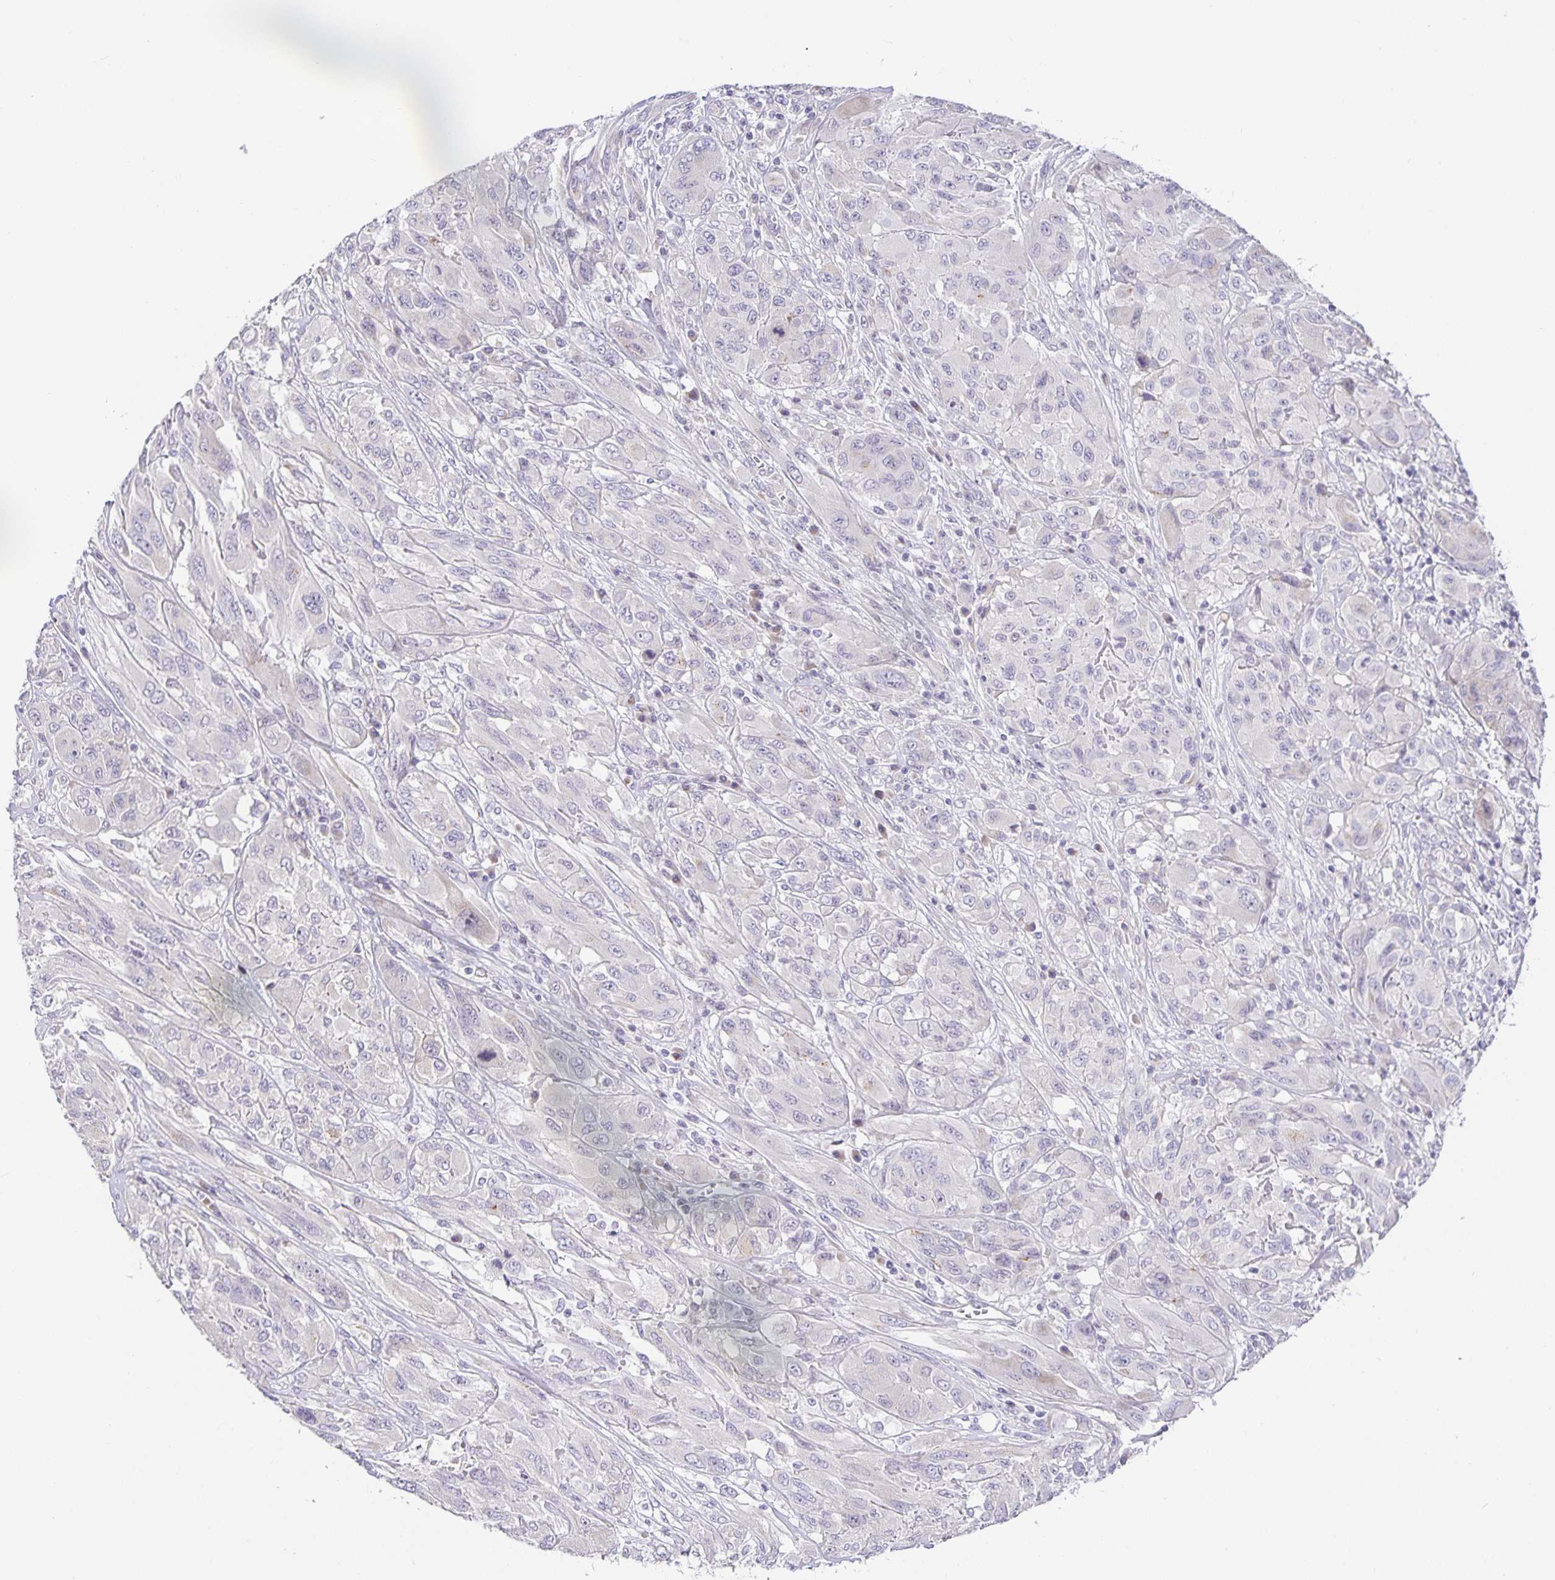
{"staining": {"intensity": "negative", "quantity": "none", "location": "none"}, "tissue": "melanoma", "cell_type": "Tumor cells", "image_type": "cancer", "snomed": [{"axis": "morphology", "description": "Malignant melanoma, NOS"}, {"axis": "topography", "description": "Skin"}], "caption": "High magnification brightfield microscopy of malignant melanoma stained with DAB (brown) and counterstained with hematoxylin (blue): tumor cells show no significant expression. (Immunohistochemistry (ihc), brightfield microscopy, high magnification).", "gene": "TJP3", "patient": {"sex": "female", "age": 91}}